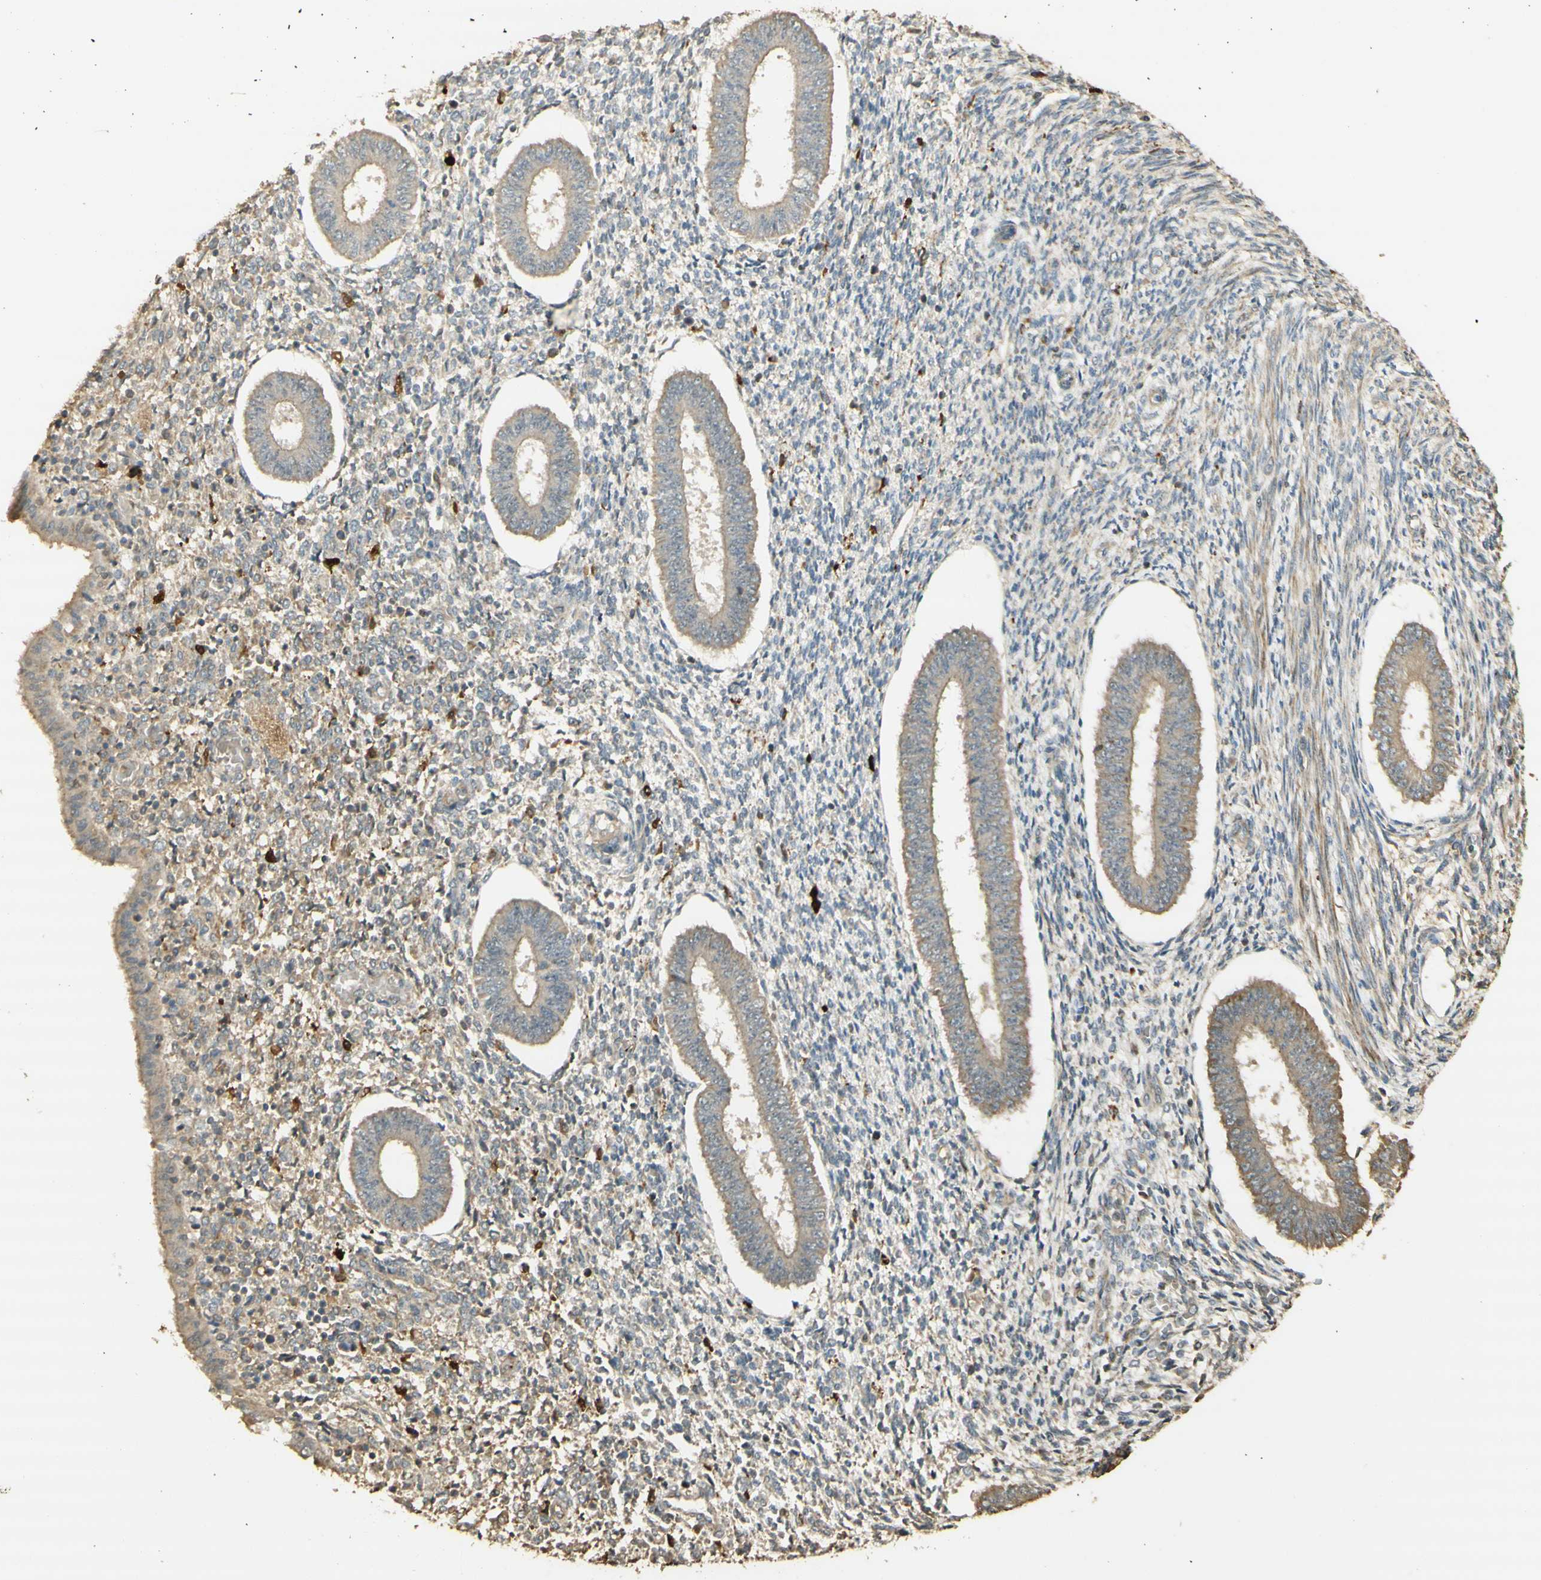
{"staining": {"intensity": "moderate", "quantity": "<25%", "location": "cytoplasmic/membranous"}, "tissue": "endometrium", "cell_type": "Cells in endometrial stroma", "image_type": "normal", "snomed": [{"axis": "morphology", "description": "Normal tissue, NOS"}, {"axis": "topography", "description": "Endometrium"}], "caption": "High-power microscopy captured an immunohistochemistry (IHC) histopathology image of normal endometrium, revealing moderate cytoplasmic/membranous expression in about <25% of cells in endometrial stroma.", "gene": "AGER", "patient": {"sex": "female", "age": 35}}